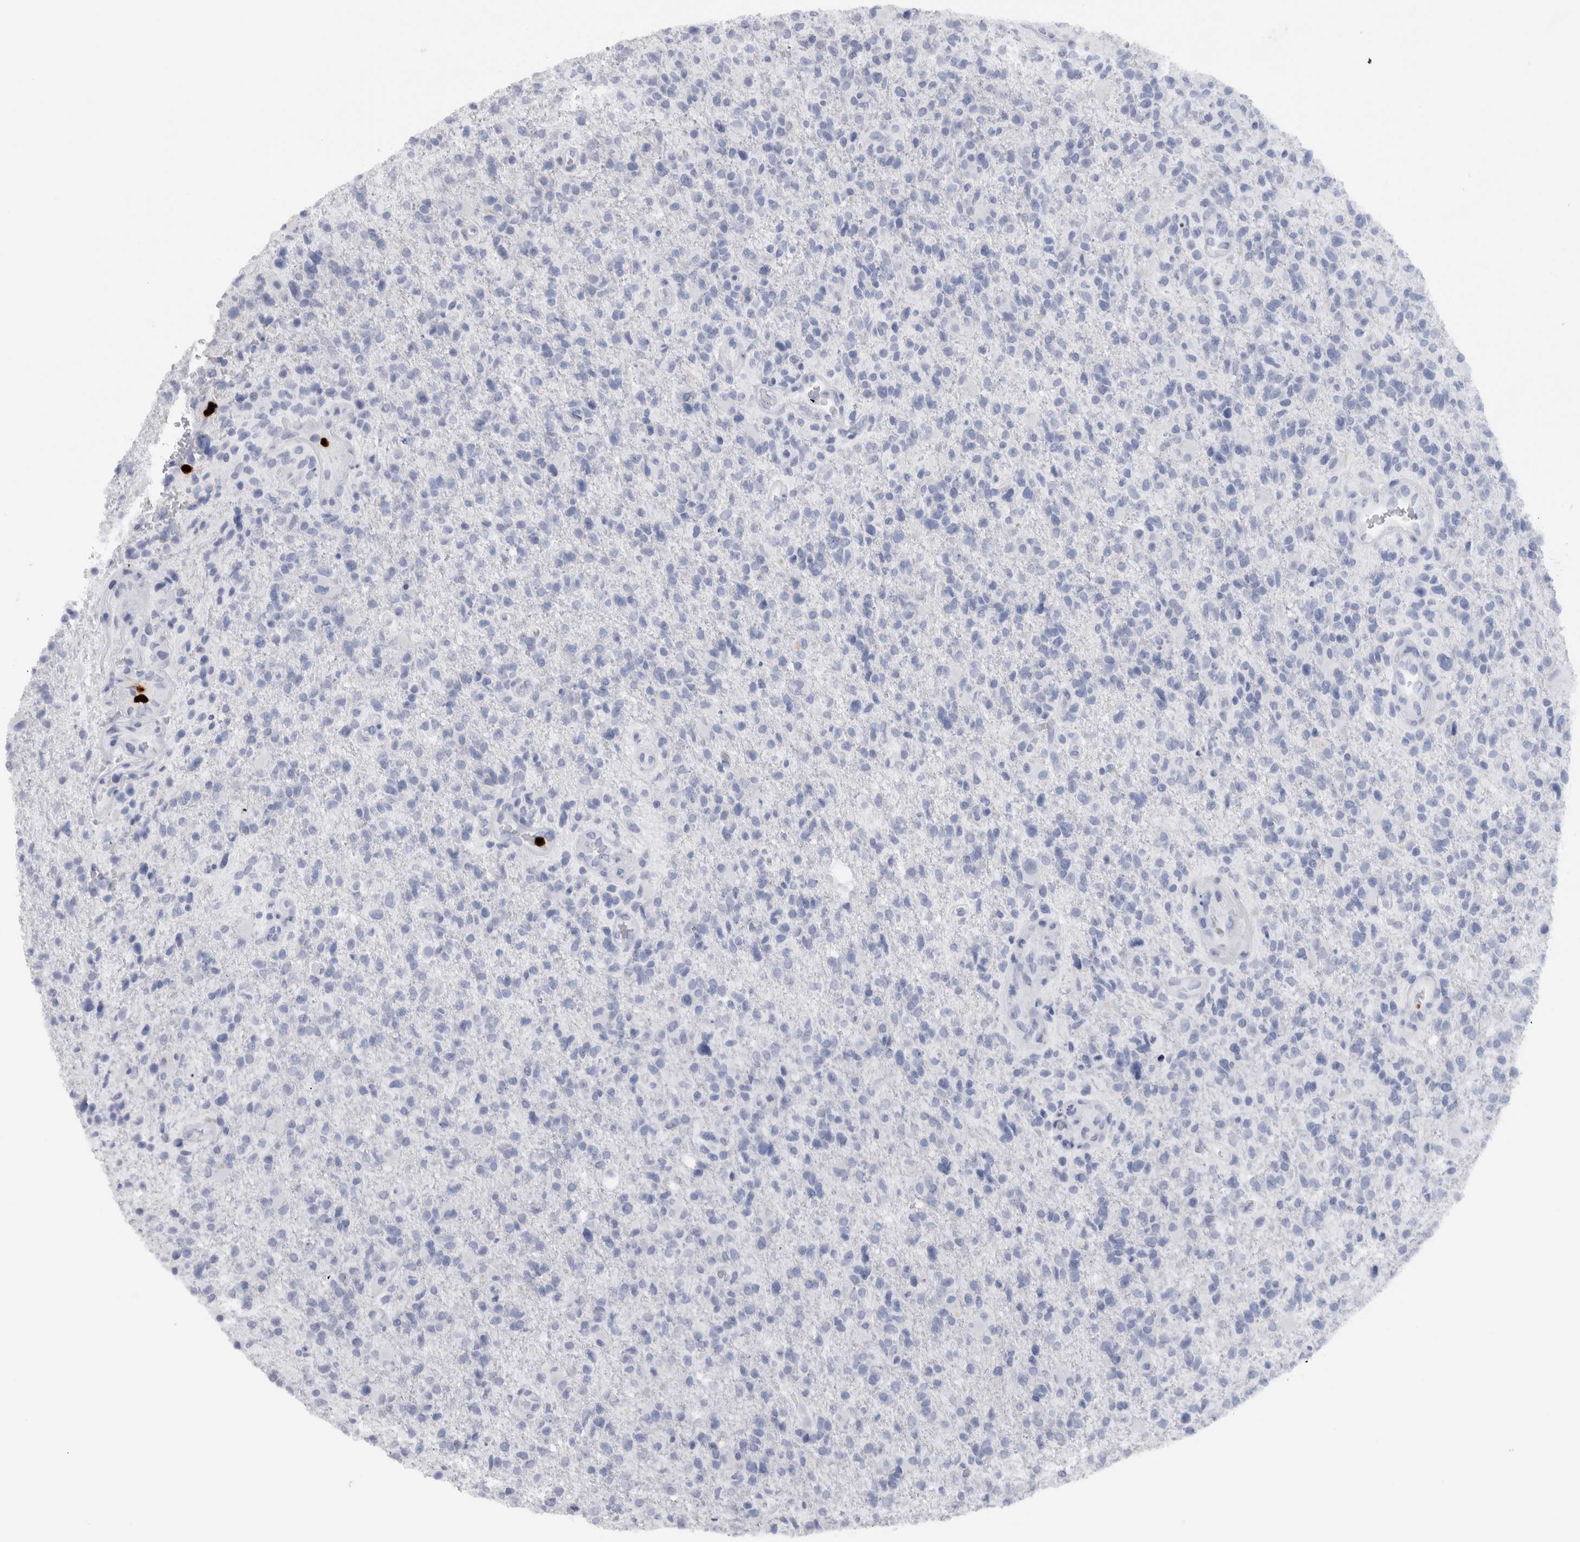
{"staining": {"intensity": "negative", "quantity": "none", "location": "none"}, "tissue": "glioma", "cell_type": "Tumor cells", "image_type": "cancer", "snomed": [{"axis": "morphology", "description": "Glioma, malignant, High grade"}, {"axis": "topography", "description": "Brain"}], "caption": "This photomicrograph is of high-grade glioma (malignant) stained with IHC to label a protein in brown with the nuclei are counter-stained blue. There is no expression in tumor cells.", "gene": "S100A8", "patient": {"sex": "male", "age": 72}}